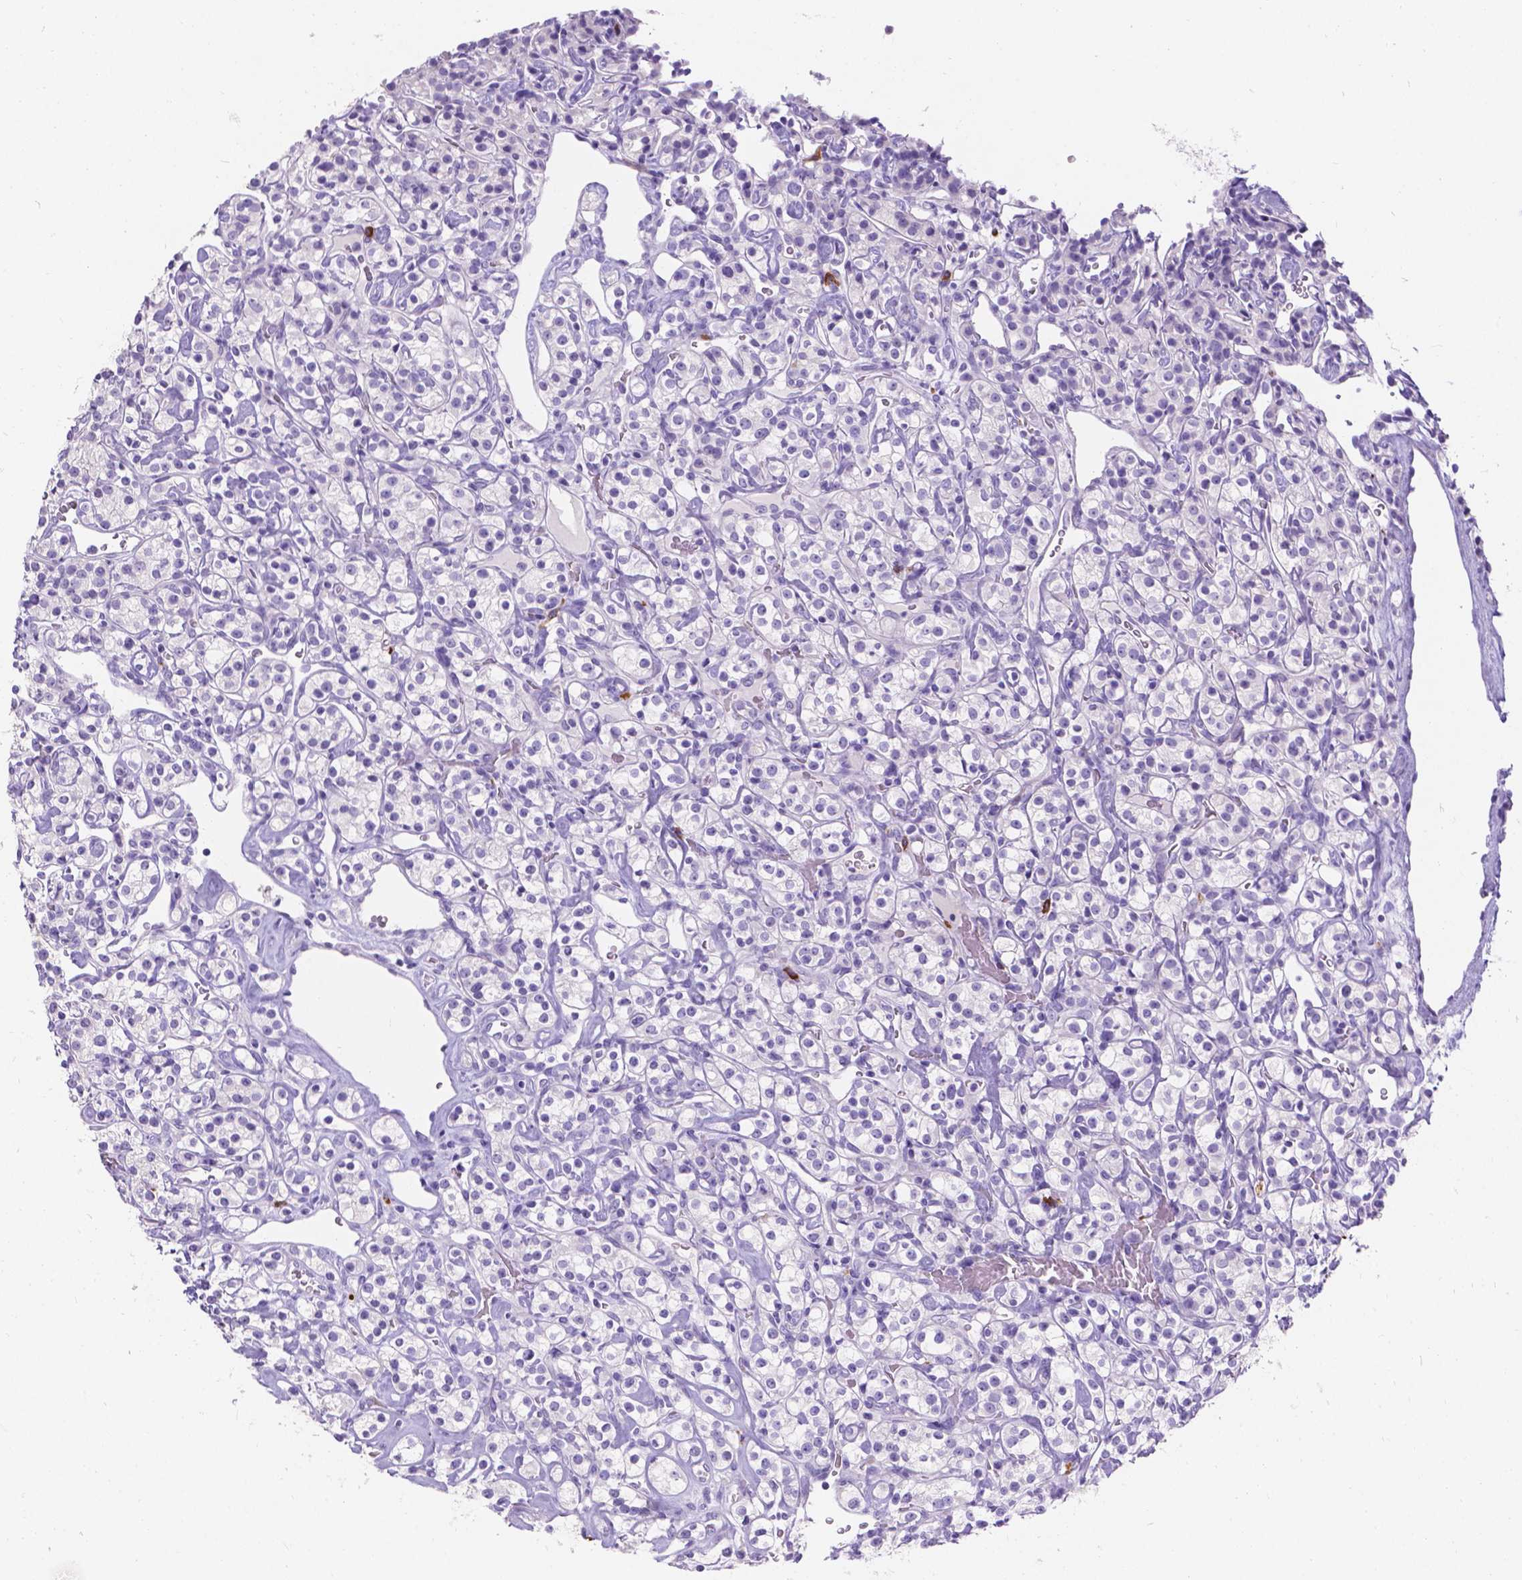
{"staining": {"intensity": "negative", "quantity": "none", "location": "none"}, "tissue": "renal cancer", "cell_type": "Tumor cells", "image_type": "cancer", "snomed": [{"axis": "morphology", "description": "Adenocarcinoma, NOS"}, {"axis": "topography", "description": "Kidney"}], "caption": "Renal cancer (adenocarcinoma) was stained to show a protein in brown. There is no significant staining in tumor cells.", "gene": "GNRHR", "patient": {"sex": "male", "age": 77}}